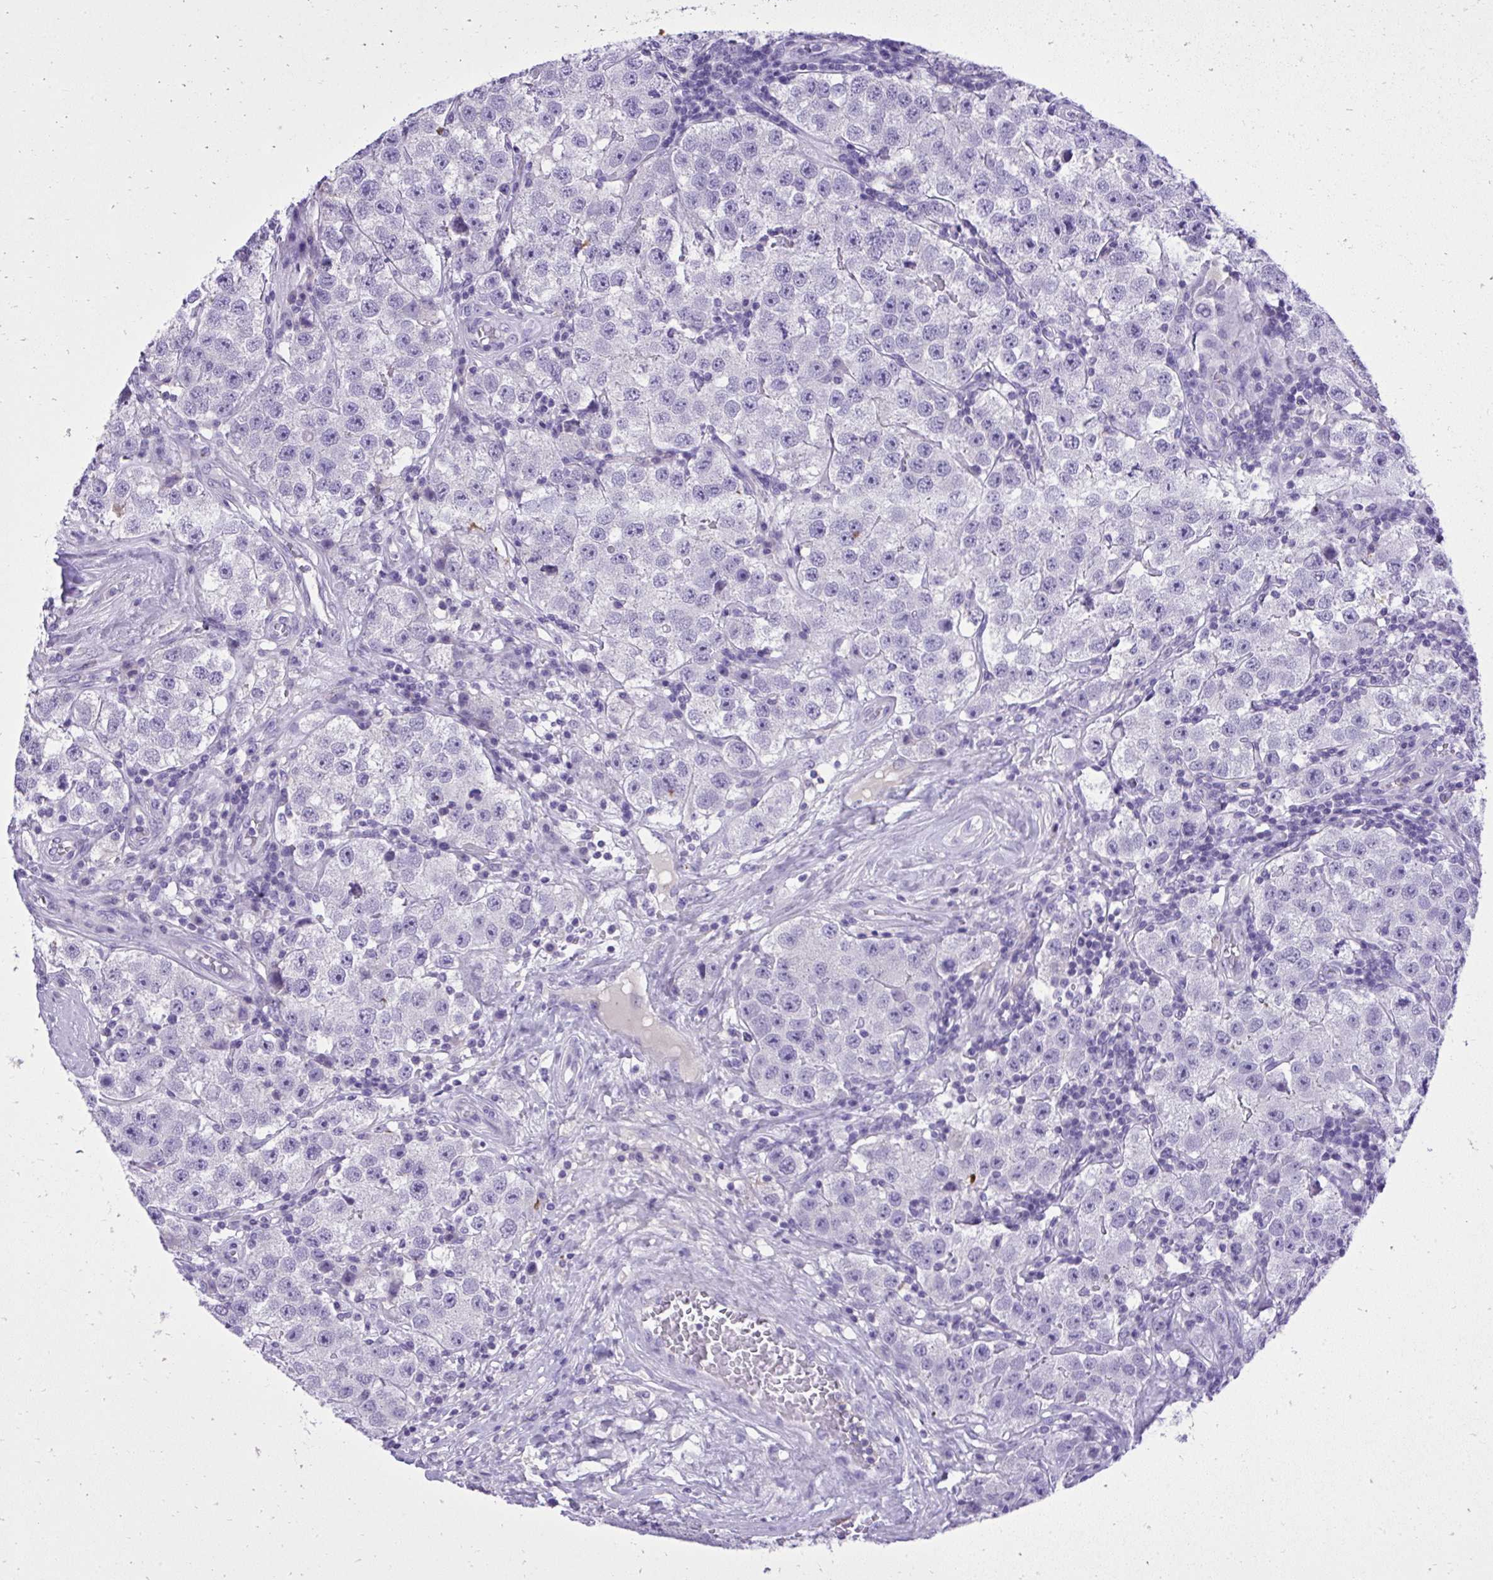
{"staining": {"intensity": "negative", "quantity": "none", "location": "none"}, "tissue": "testis cancer", "cell_type": "Tumor cells", "image_type": "cancer", "snomed": [{"axis": "morphology", "description": "Seminoma, NOS"}, {"axis": "topography", "description": "Testis"}], "caption": "High magnification brightfield microscopy of testis cancer (seminoma) stained with DAB (brown) and counterstained with hematoxylin (blue): tumor cells show no significant expression.", "gene": "ST6GALNAC3", "patient": {"sex": "male", "age": 34}}